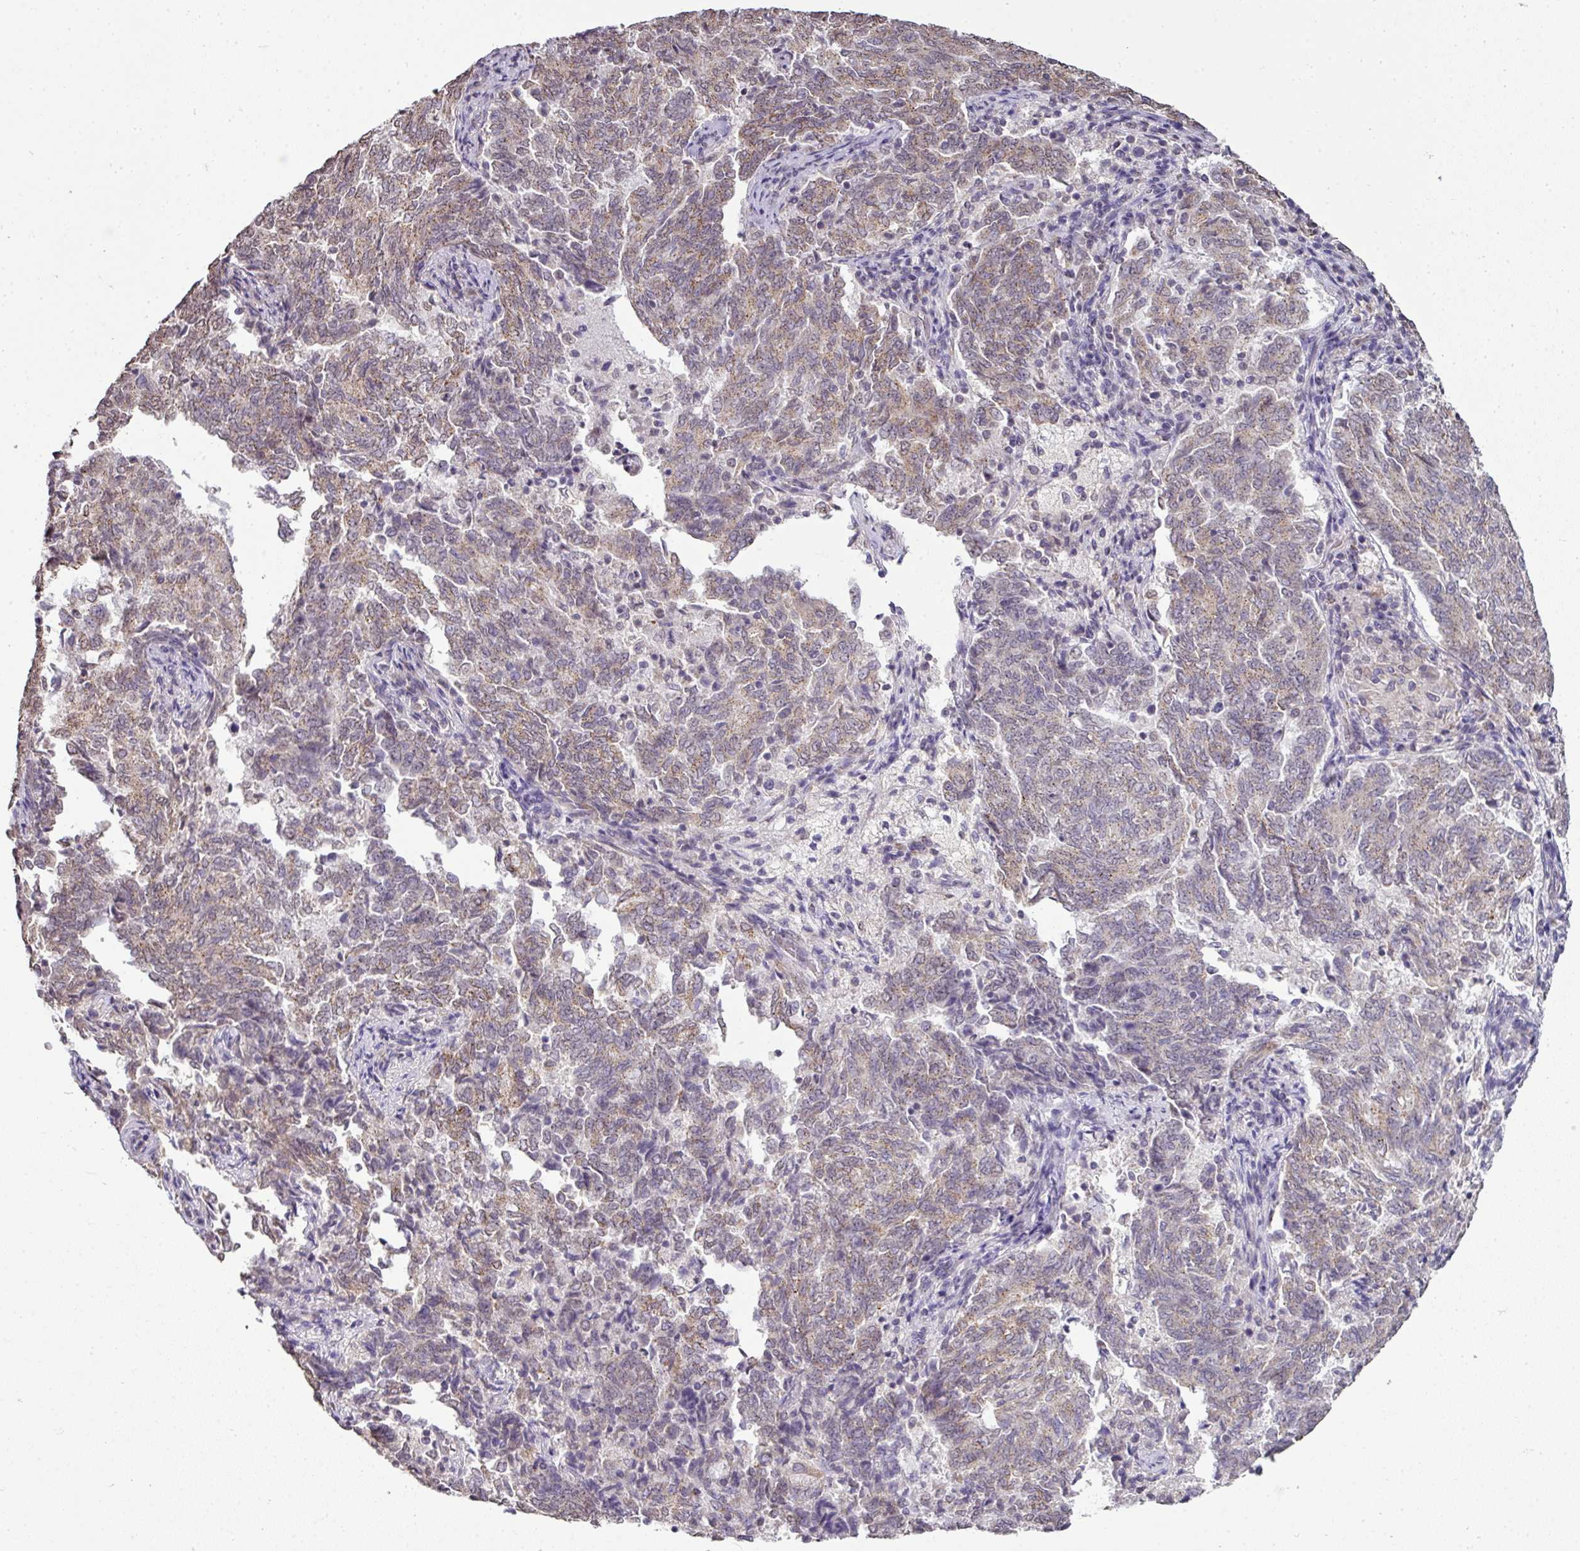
{"staining": {"intensity": "weak", "quantity": "25%-75%", "location": "cytoplasmic/membranous"}, "tissue": "endometrial cancer", "cell_type": "Tumor cells", "image_type": "cancer", "snomed": [{"axis": "morphology", "description": "Adenocarcinoma, NOS"}, {"axis": "topography", "description": "Endometrium"}], "caption": "DAB (3,3'-diaminobenzidine) immunohistochemical staining of human endometrial cancer (adenocarcinoma) reveals weak cytoplasmic/membranous protein positivity in about 25%-75% of tumor cells.", "gene": "JPH2", "patient": {"sex": "female", "age": 80}}